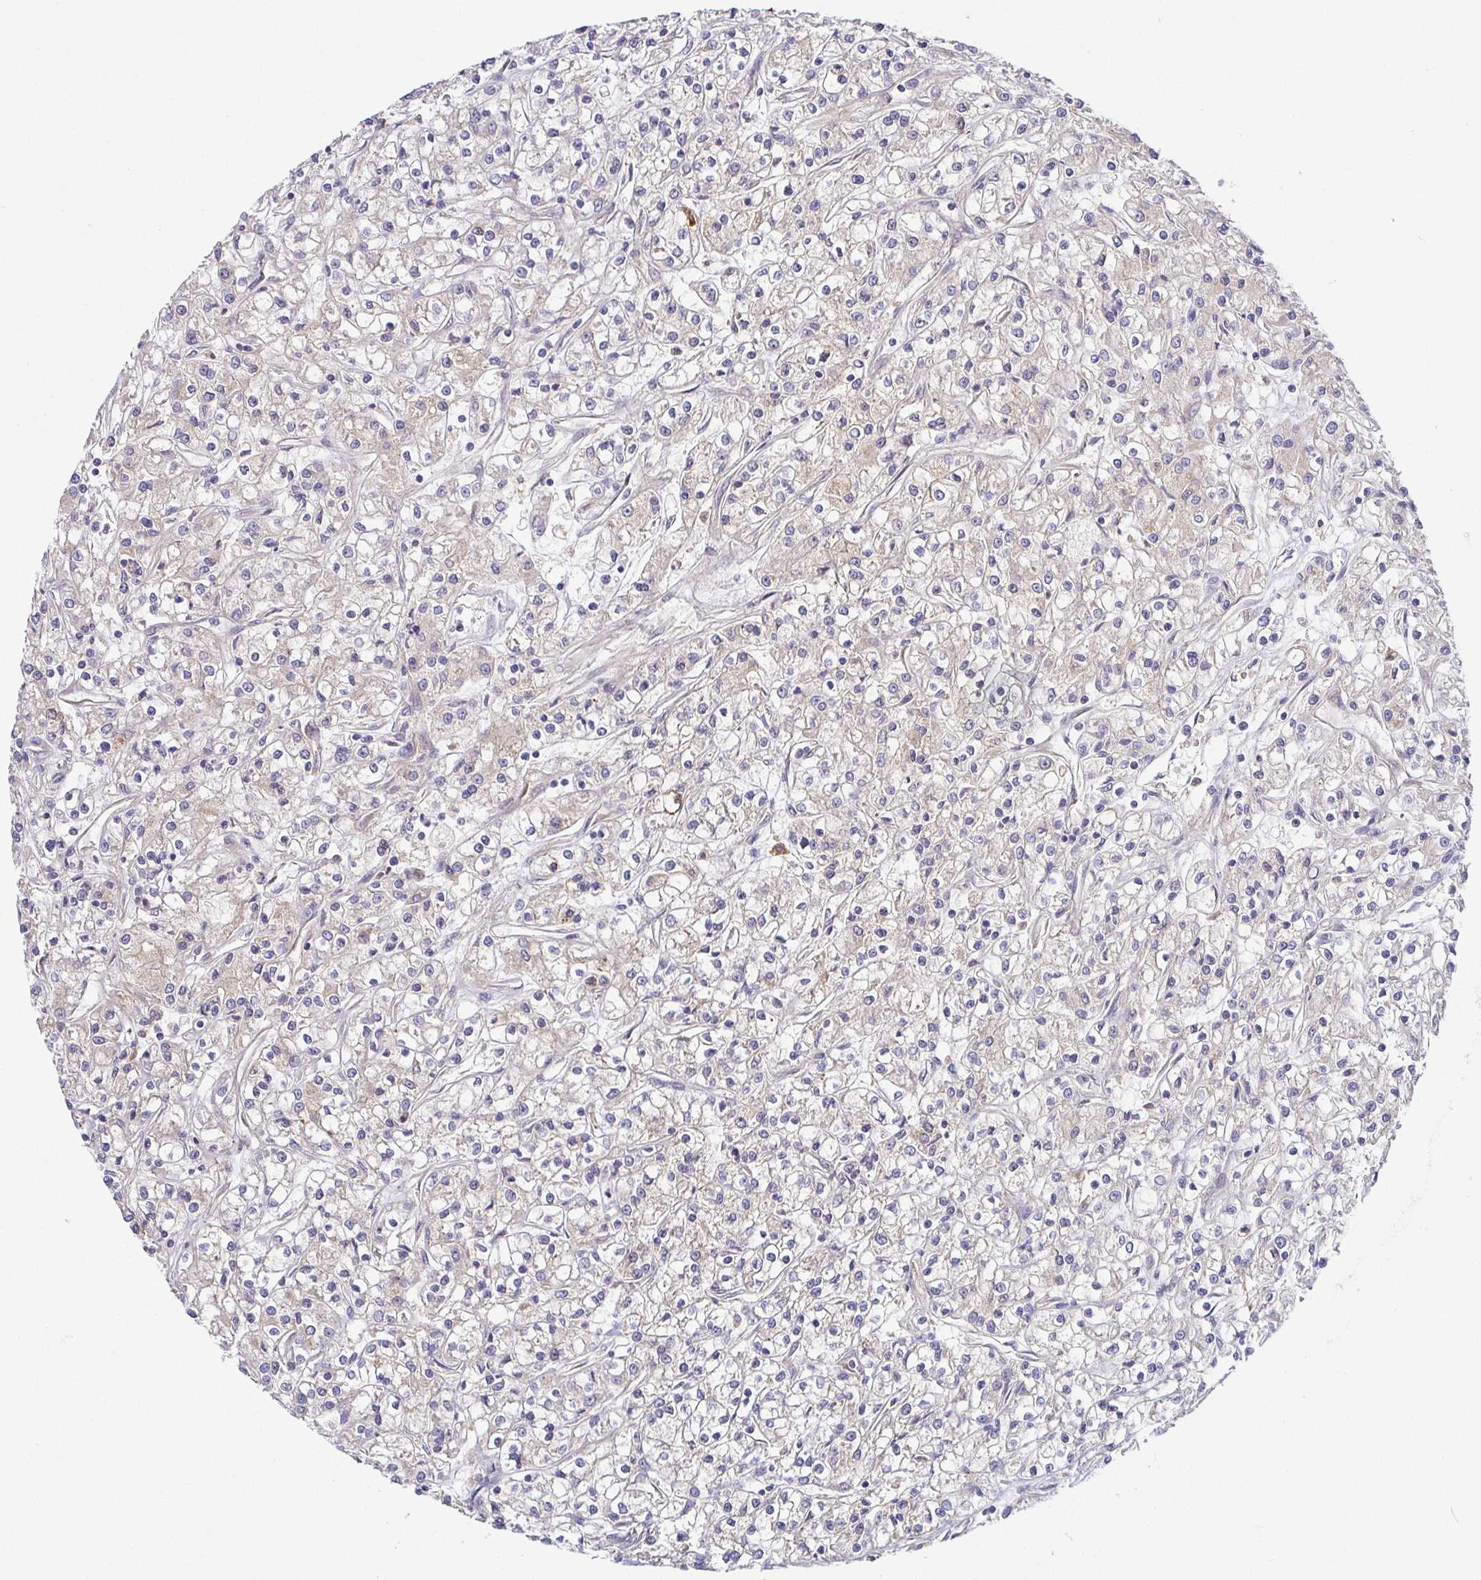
{"staining": {"intensity": "negative", "quantity": "none", "location": "none"}, "tissue": "renal cancer", "cell_type": "Tumor cells", "image_type": "cancer", "snomed": [{"axis": "morphology", "description": "Adenocarcinoma, NOS"}, {"axis": "topography", "description": "Kidney"}], "caption": "DAB immunohistochemical staining of human renal cancer exhibits no significant staining in tumor cells.", "gene": "SNX8", "patient": {"sex": "female", "age": 59}}